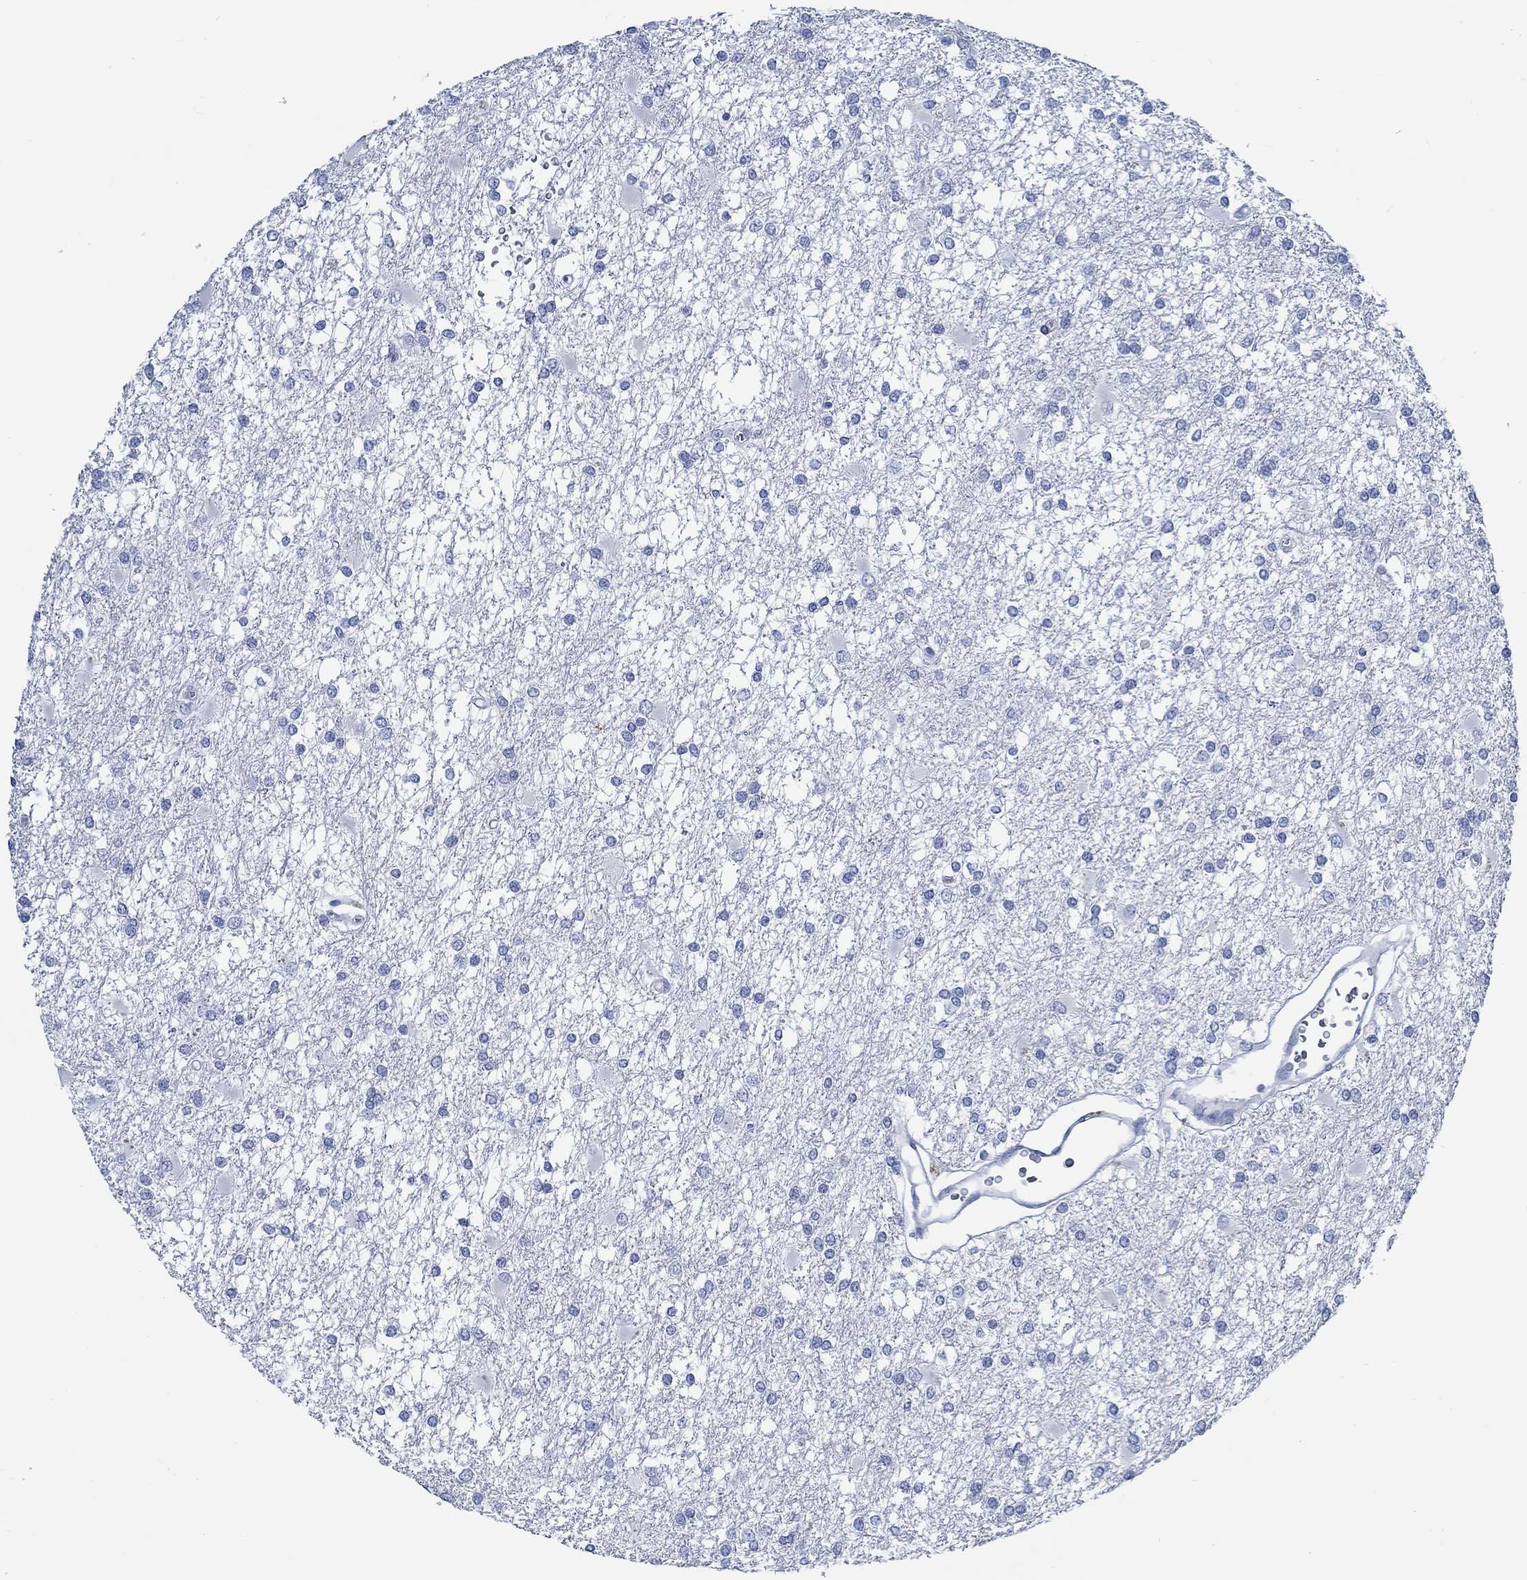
{"staining": {"intensity": "negative", "quantity": "none", "location": "none"}, "tissue": "glioma", "cell_type": "Tumor cells", "image_type": "cancer", "snomed": [{"axis": "morphology", "description": "Glioma, malignant, High grade"}, {"axis": "topography", "description": "Cerebral cortex"}], "caption": "This is a micrograph of IHC staining of glioma, which shows no staining in tumor cells.", "gene": "SVEP1", "patient": {"sex": "male", "age": 79}}